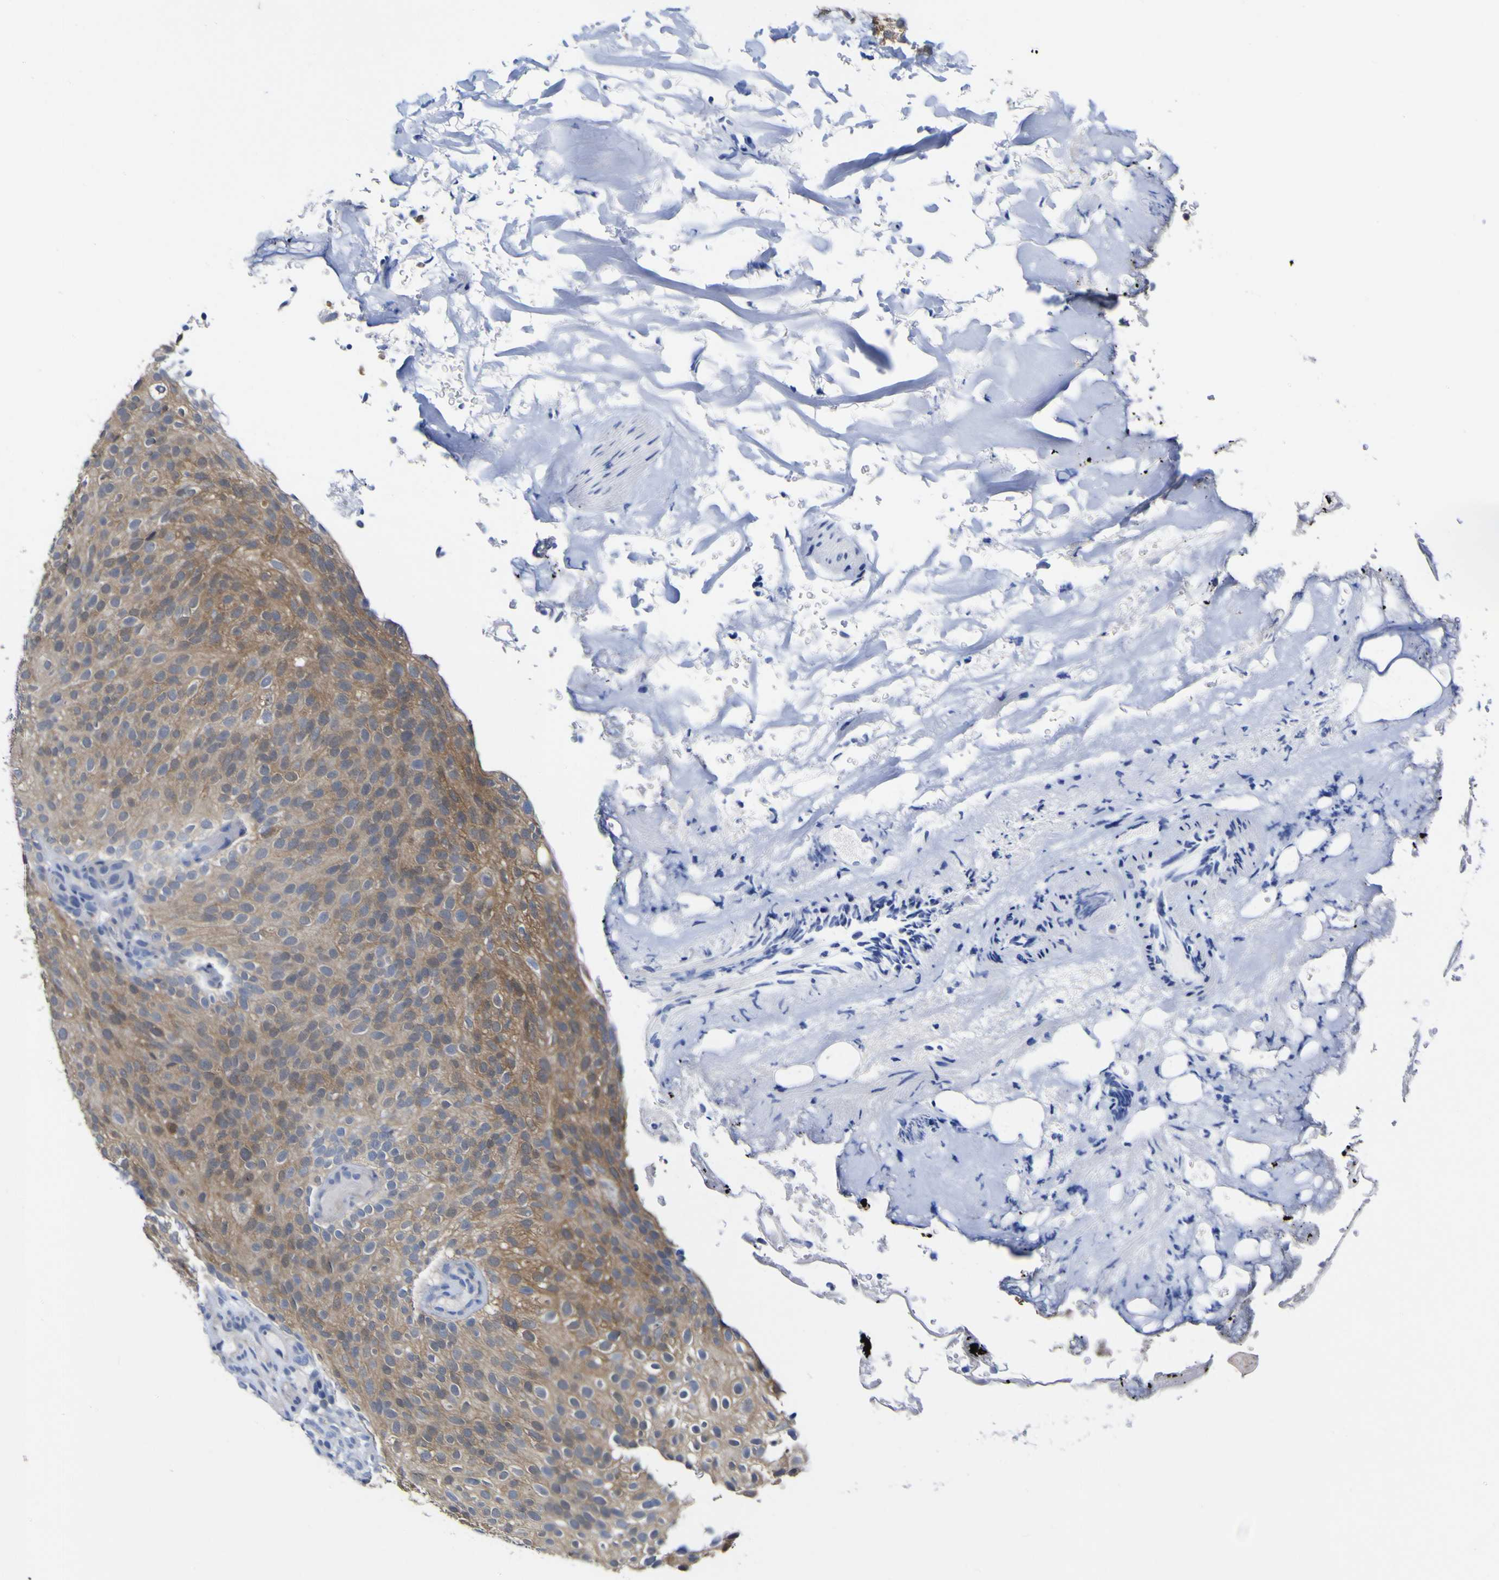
{"staining": {"intensity": "moderate", "quantity": ">75%", "location": "cytoplasmic/membranous"}, "tissue": "urothelial cancer", "cell_type": "Tumor cells", "image_type": "cancer", "snomed": [{"axis": "morphology", "description": "Urothelial carcinoma, Low grade"}, {"axis": "topography", "description": "Urinary bladder"}], "caption": "Tumor cells reveal medium levels of moderate cytoplasmic/membranous positivity in about >75% of cells in urothelial cancer.", "gene": "CASP6", "patient": {"sex": "male", "age": 78}}